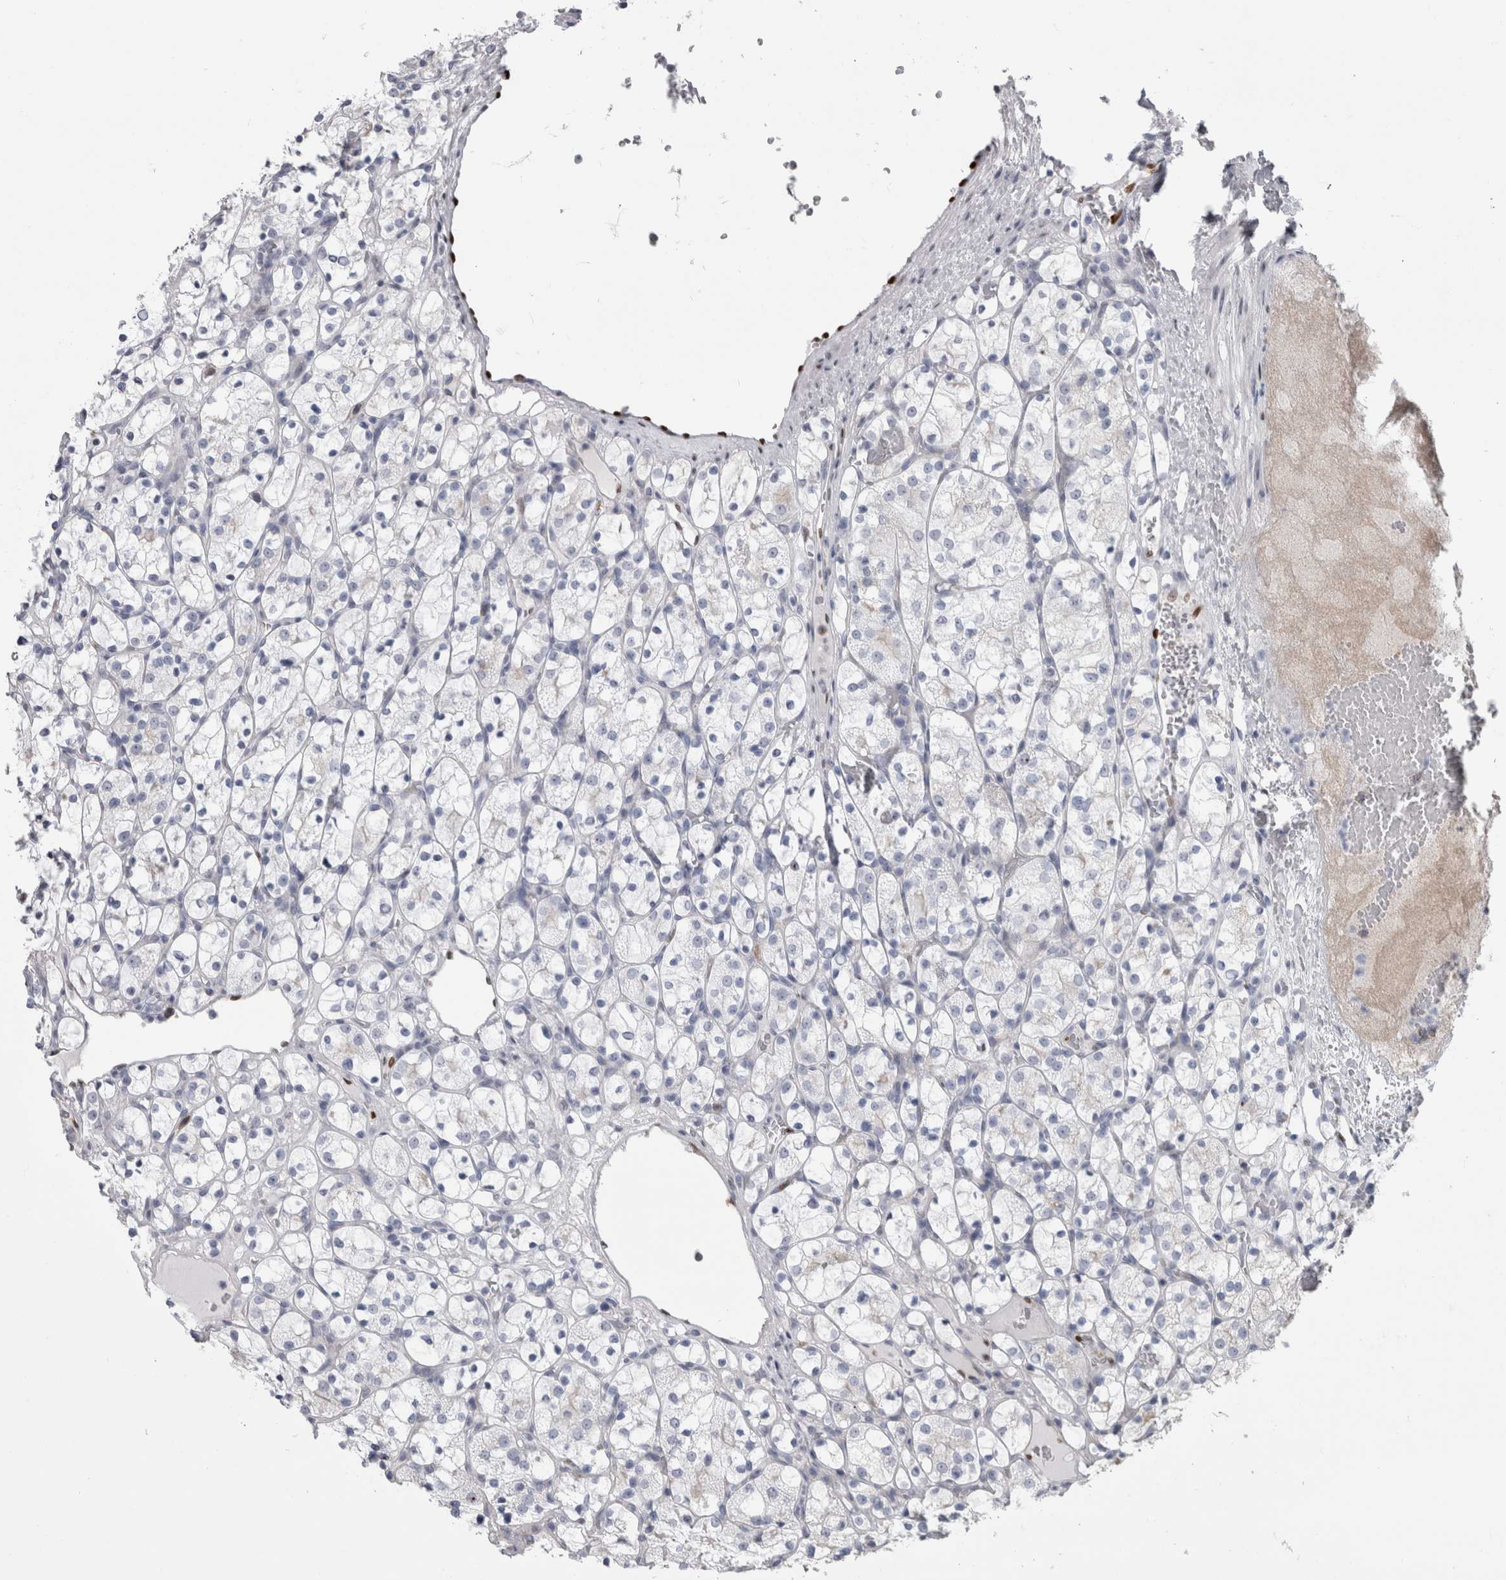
{"staining": {"intensity": "negative", "quantity": "none", "location": "none"}, "tissue": "renal cancer", "cell_type": "Tumor cells", "image_type": "cancer", "snomed": [{"axis": "morphology", "description": "Adenocarcinoma, NOS"}, {"axis": "topography", "description": "Kidney"}], "caption": "Micrograph shows no significant protein expression in tumor cells of renal cancer (adenocarcinoma).", "gene": "IL33", "patient": {"sex": "female", "age": 69}}